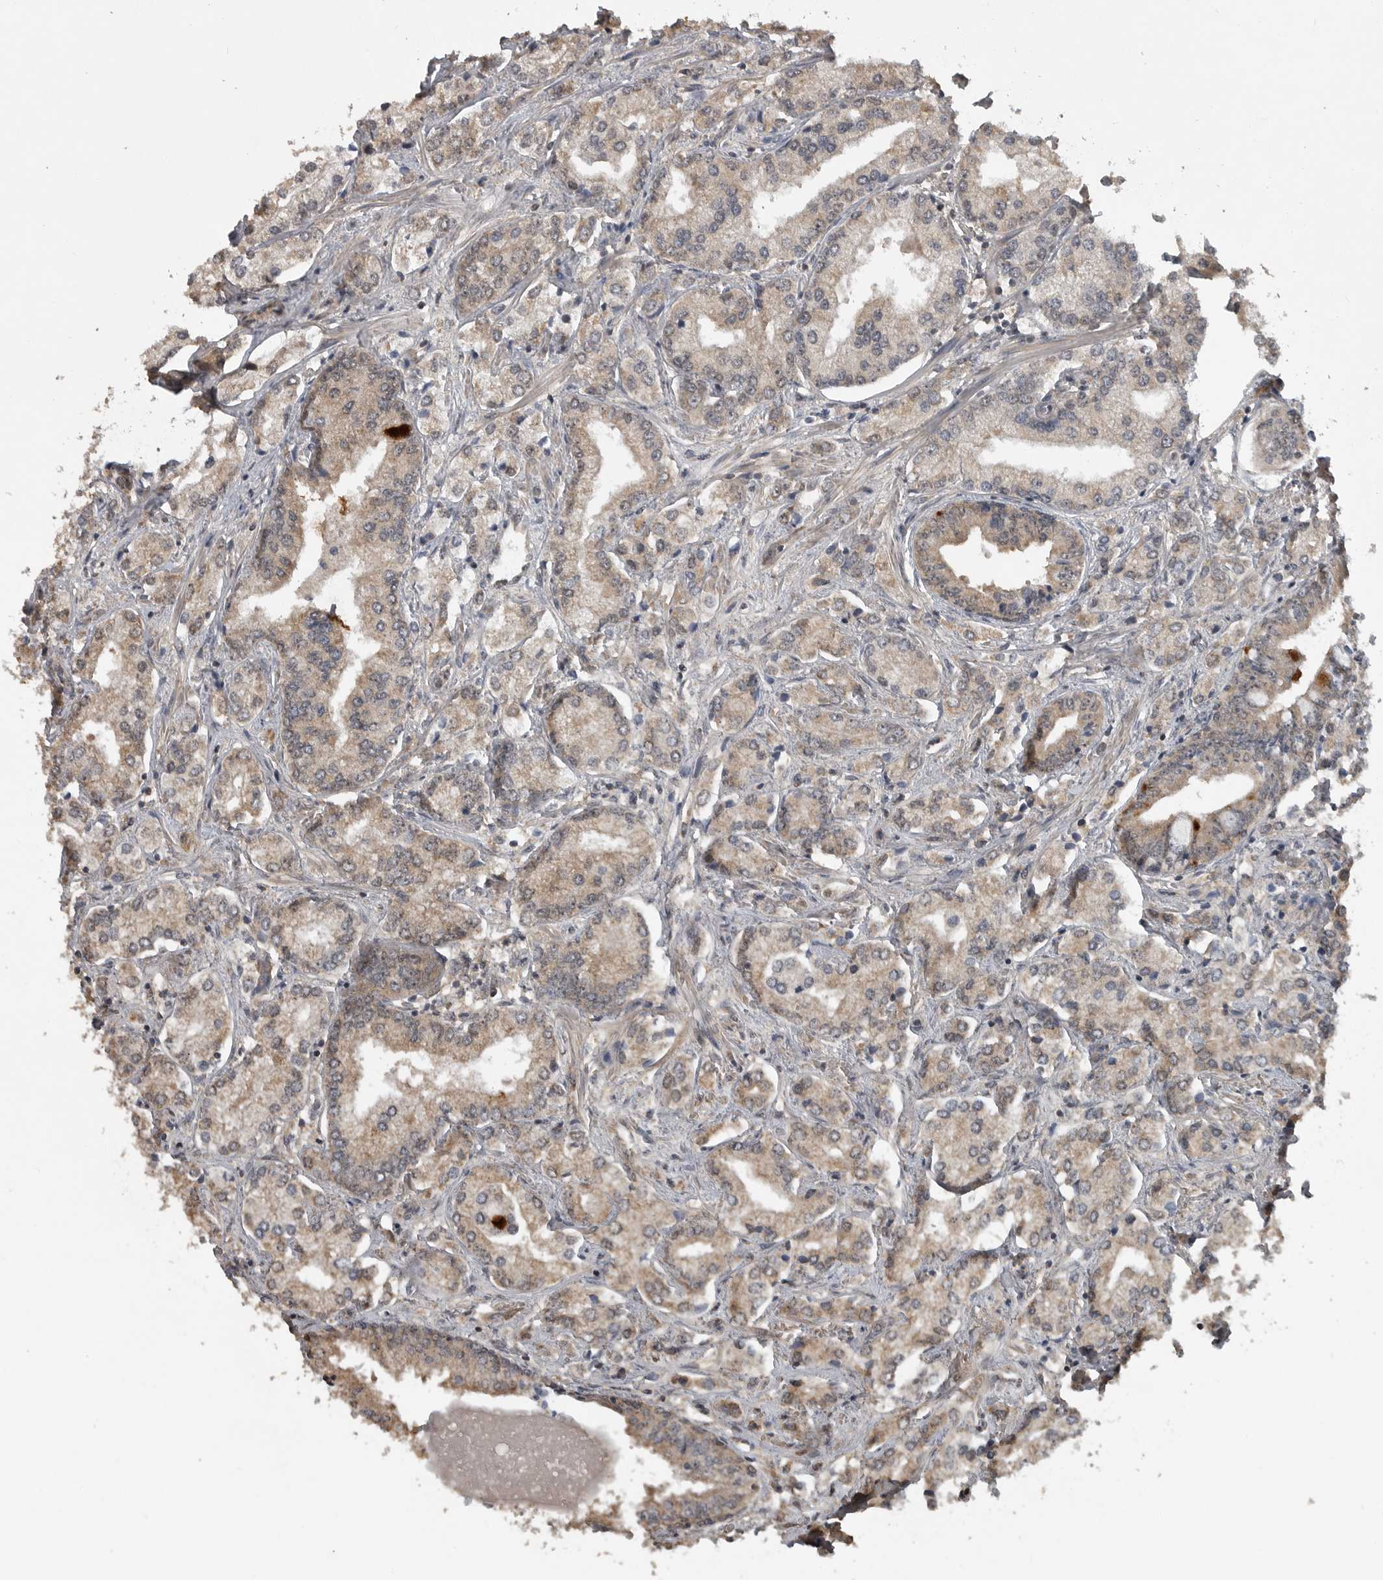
{"staining": {"intensity": "weak", "quantity": ">75%", "location": "cytoplasmic/membranous"}, "tissue": "prostate cancer", "cell_type": "Tumor cells", "image_type": "cancer", "snomed": [{"axis": "morphology", "description": "Adenocarcinoma, High grade"}, {"axis": "topography", "description": "Prostate"}], "caption": "Protein staining reveals weak cytoplasmic/membranous expression in about >75% of tumor cells in high-grade adenocarcinoma (prostate).", "gene": "LLGL1", "patient": {"sex": "male", "age": 66}}